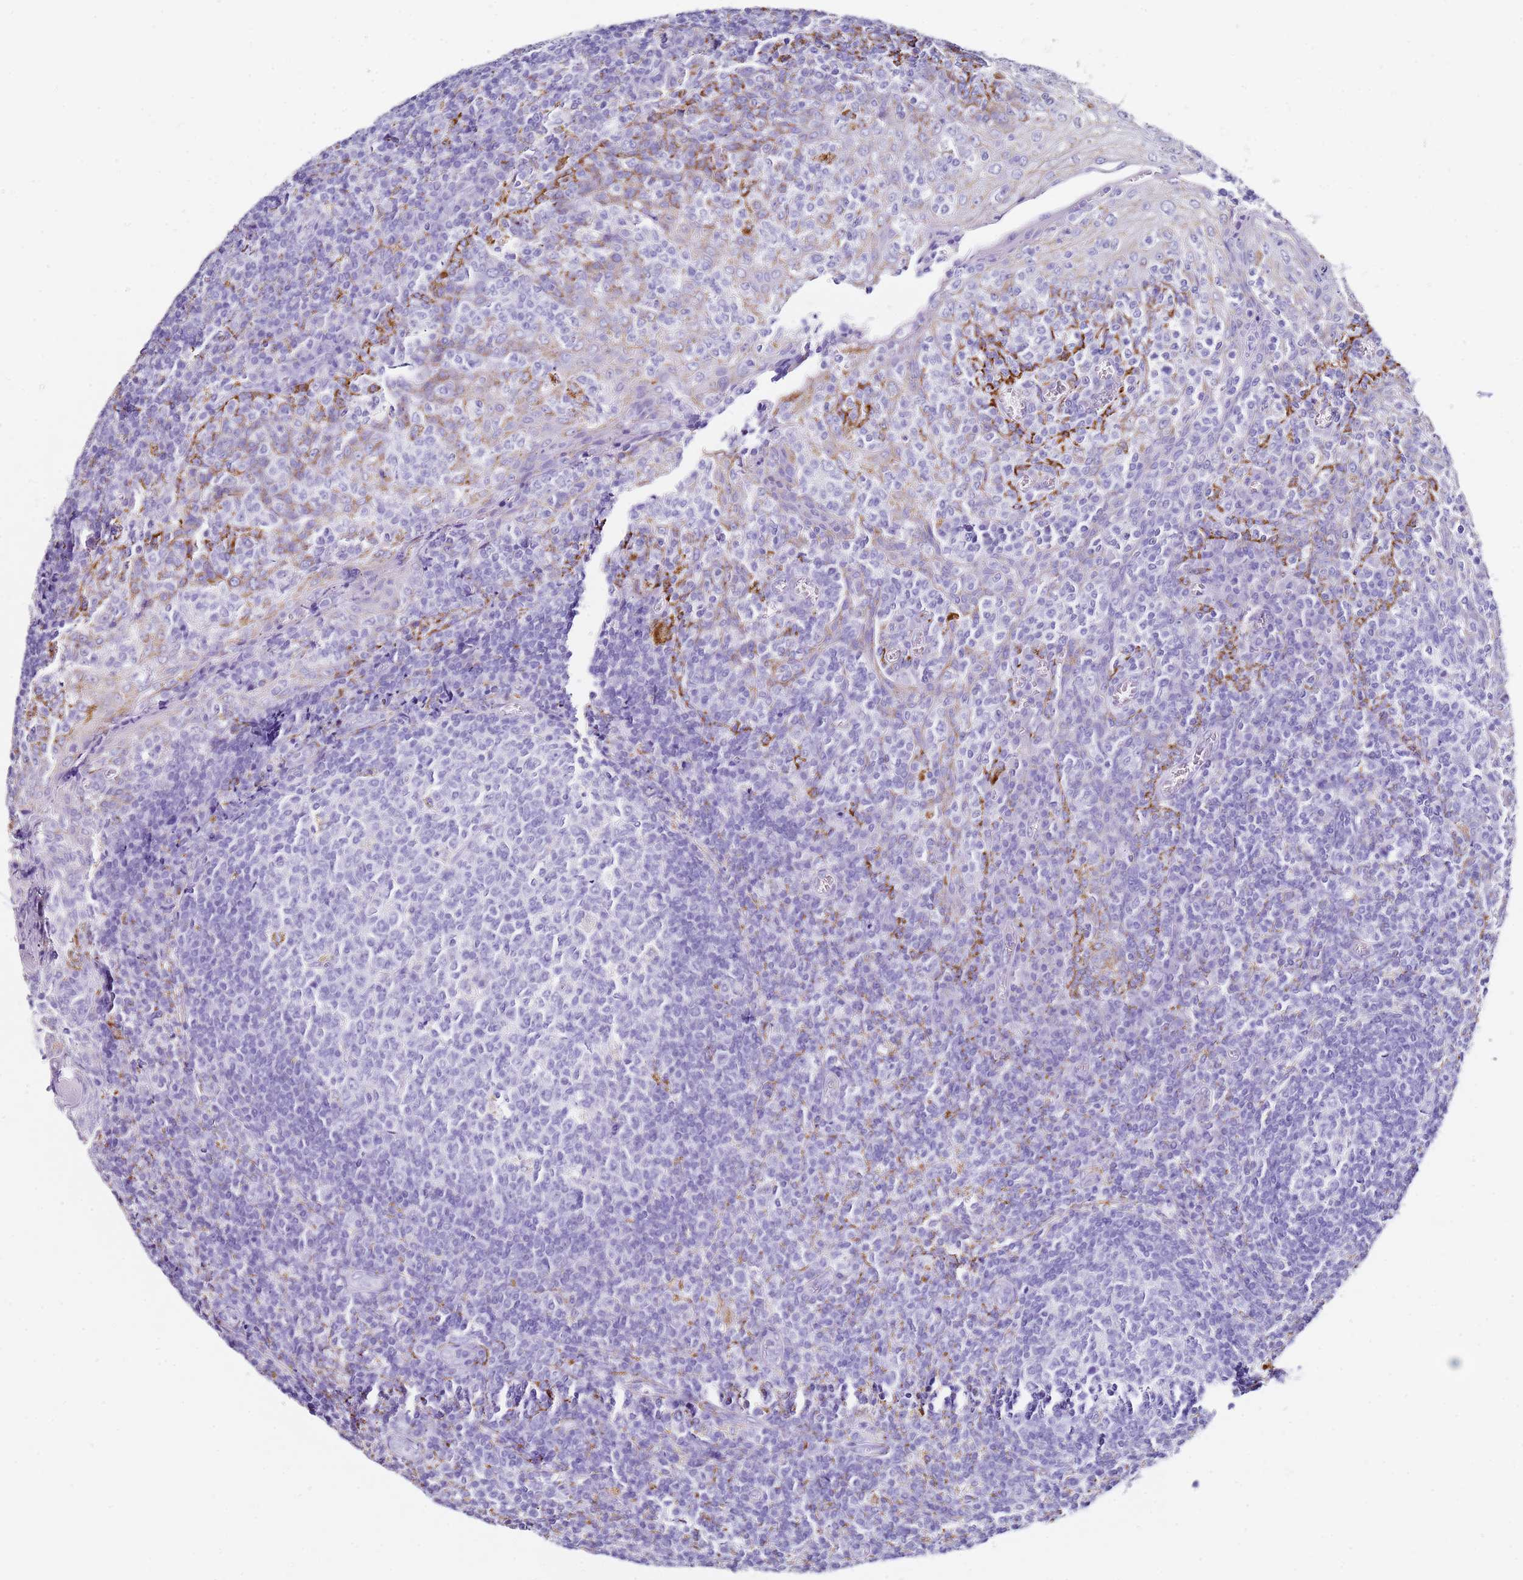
{"staining": {"intensity": "negative", "quantity": "none", "location": "none"}, "tissue": "tonsil", "cell_type": "Germinal center cells", "image_type": "normal", "snomed": [{"axis": "morphology", "description": "Normal tissue, NOS"}, {"axis": "topography", "description": "Tonsil"}], "caption": "This is an immunohistochemistry (IHC) histopathology image of benign human tonsil. There is no expression in germinal center cells.", "gene": "PTBP2", "patient": {"sex": "female", "age": 19}}